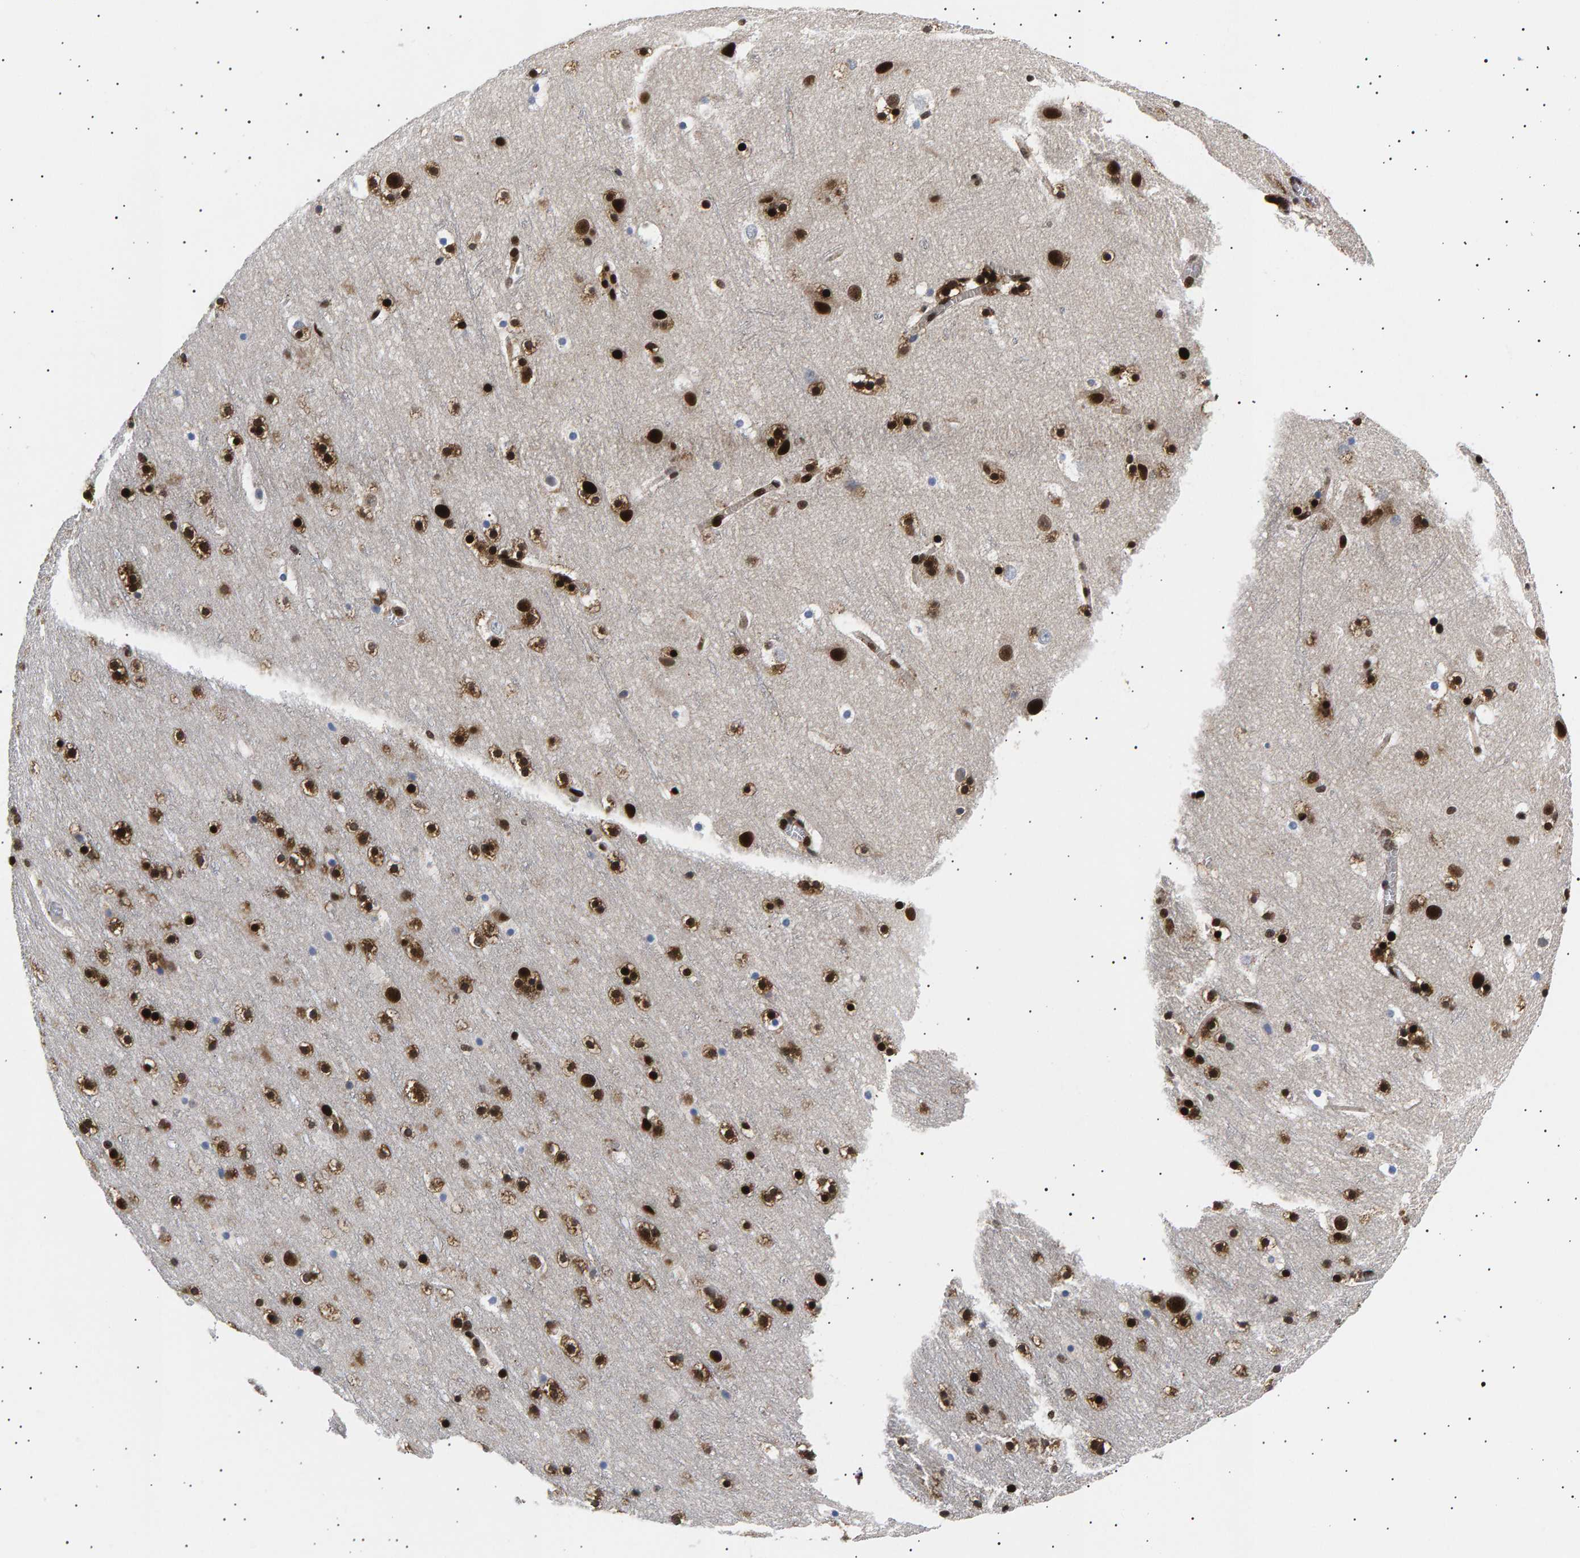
{"staining": {"intensity": "strong", "quantity": ">75%", "location": "nuclear"}, "tissue": "cerebral cortex", "cell_type": "Endothelial cells", "image_type": "normal", "snomed": [{"axis": "morphology", "description": "Normal tissue, NOS"}, {"axis": "topography", "description": "Cerebral cortex"}], "caption": "Cerebral cortex was stained to show a protein in brown. There is high levels of strong nuclear staining in about >75% of endothelial cells. (IHC, brightfield microscopy, high magnification).", "gene": "ANKRD40", "patient": {"sex": "male", "age": 45}}